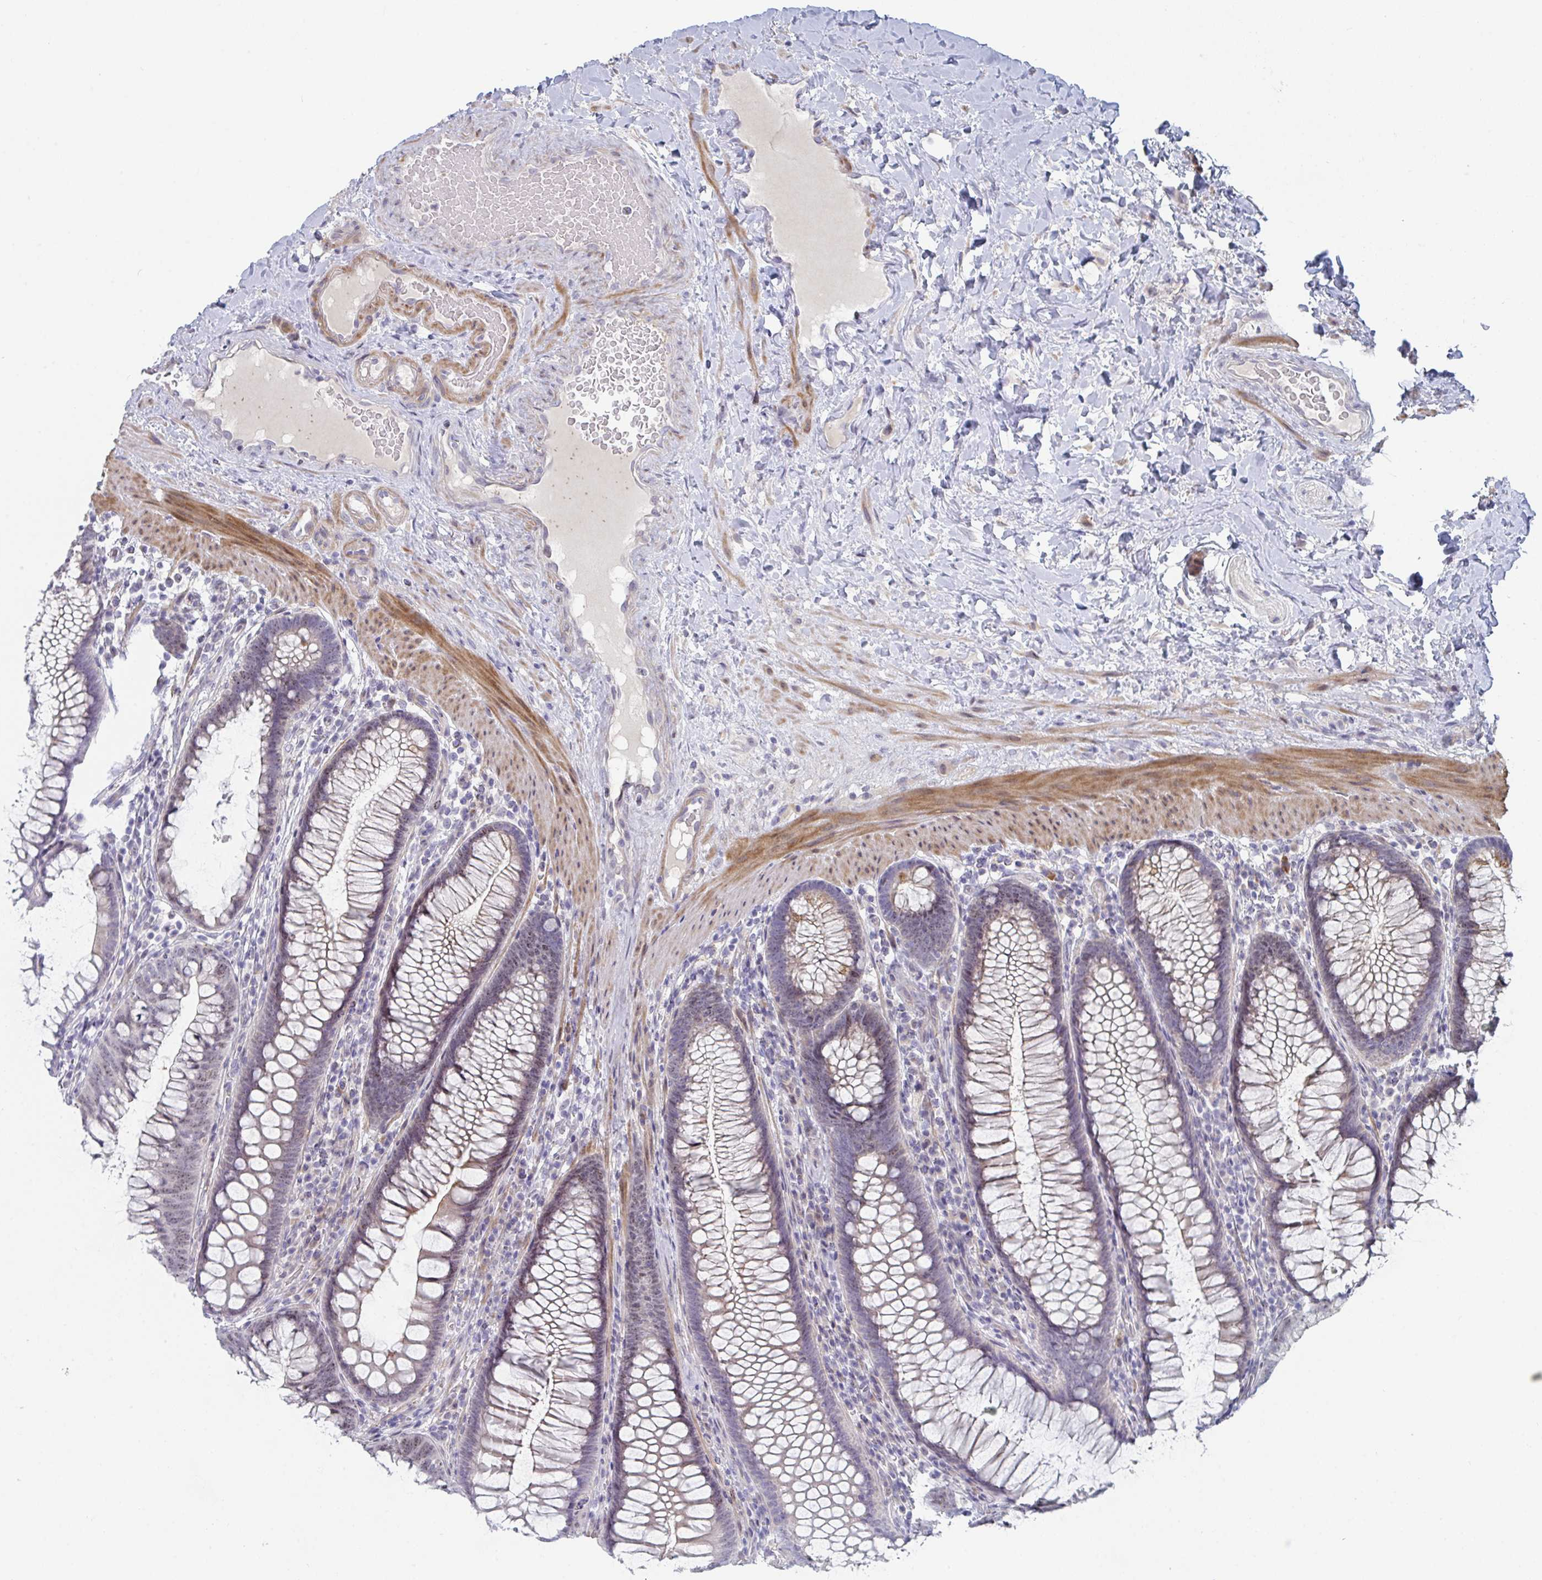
{"staining": {"intensity": "weak", "quantity": ">75%", "location": "cytoplasmic/membranous"}, "tissue": "colon", "cell_type": "Endothelial cells", "image_type": "normal", "snomed": [{"axis": "morphology", "description": "Normal tissue, NOS"}, {"axis": "morphology", "description": "Adenoma, NOS"}, {"axis": "topography", "description": "Soft tissue"}, {"axis": "topography", "description": "Colon"}], "caption": "Unremarkable colon reveals weak cytoplasmic/membranous positivity in approximately >75% of endothelial cells.", "gene": "CENPT", "patient": {"sex": "male", "age": 47}}